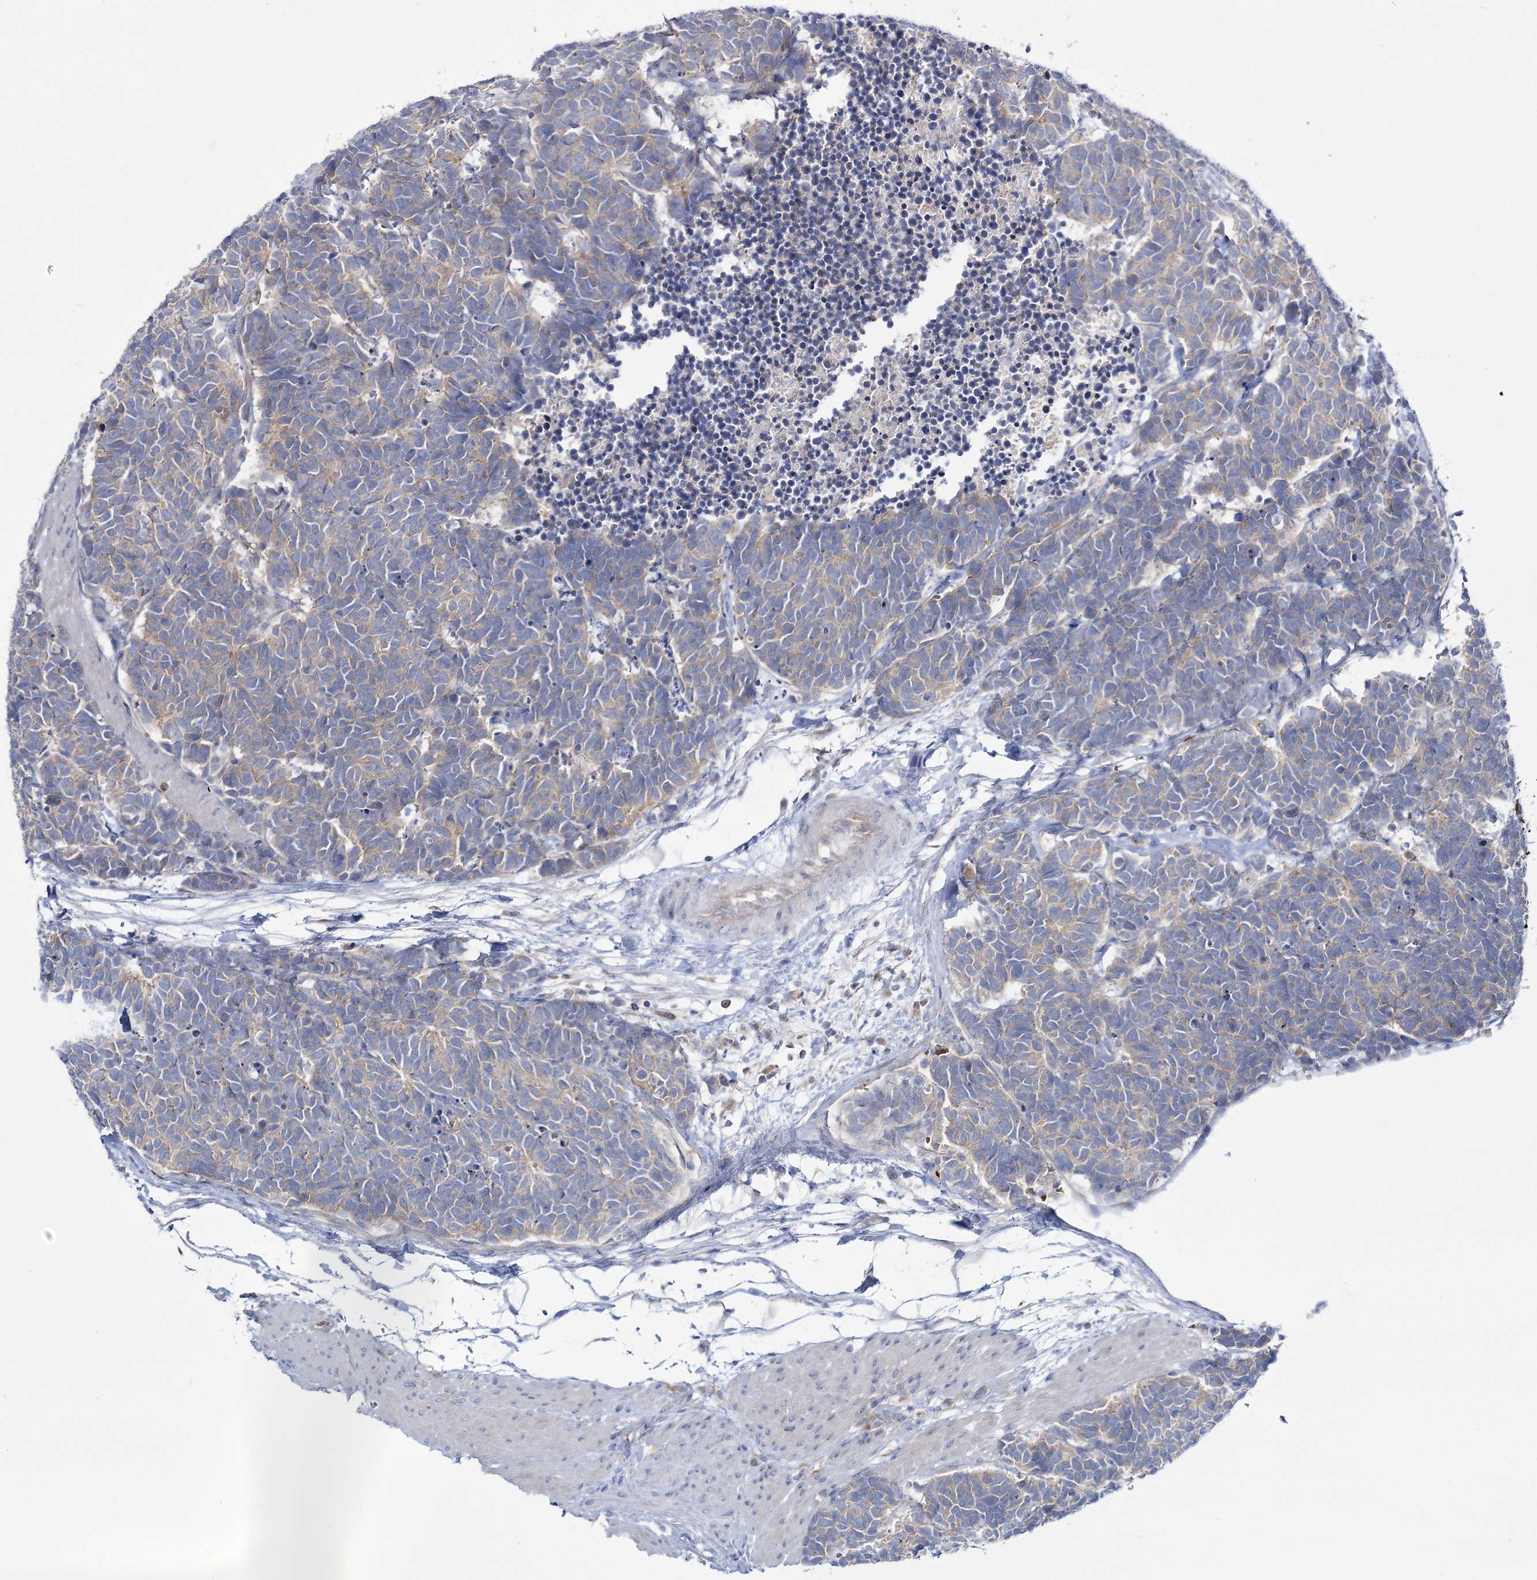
{"staining": {"intensity": "weak", "quantity": "<25%", "location": "cytoplasmic/membranous"}, "tissue": "carcinoid", "cell_type": "Tumor cells", "image_type": "cancer", "snomed": [{"axis": "morphology", "description": "Carcinoma, NOS"}, {"axis": "morphology", "description": "Carcinoid, malignant, NOS"}, {"axis": "topography", "description": "Urinary bladder"}], "caption": "DAB immunohistochemical staining of human malignant carcinoid displays no significant expression in tumor cells.", "gene": "ATP11B", "patient": {"sex": "male", "age": 57}}